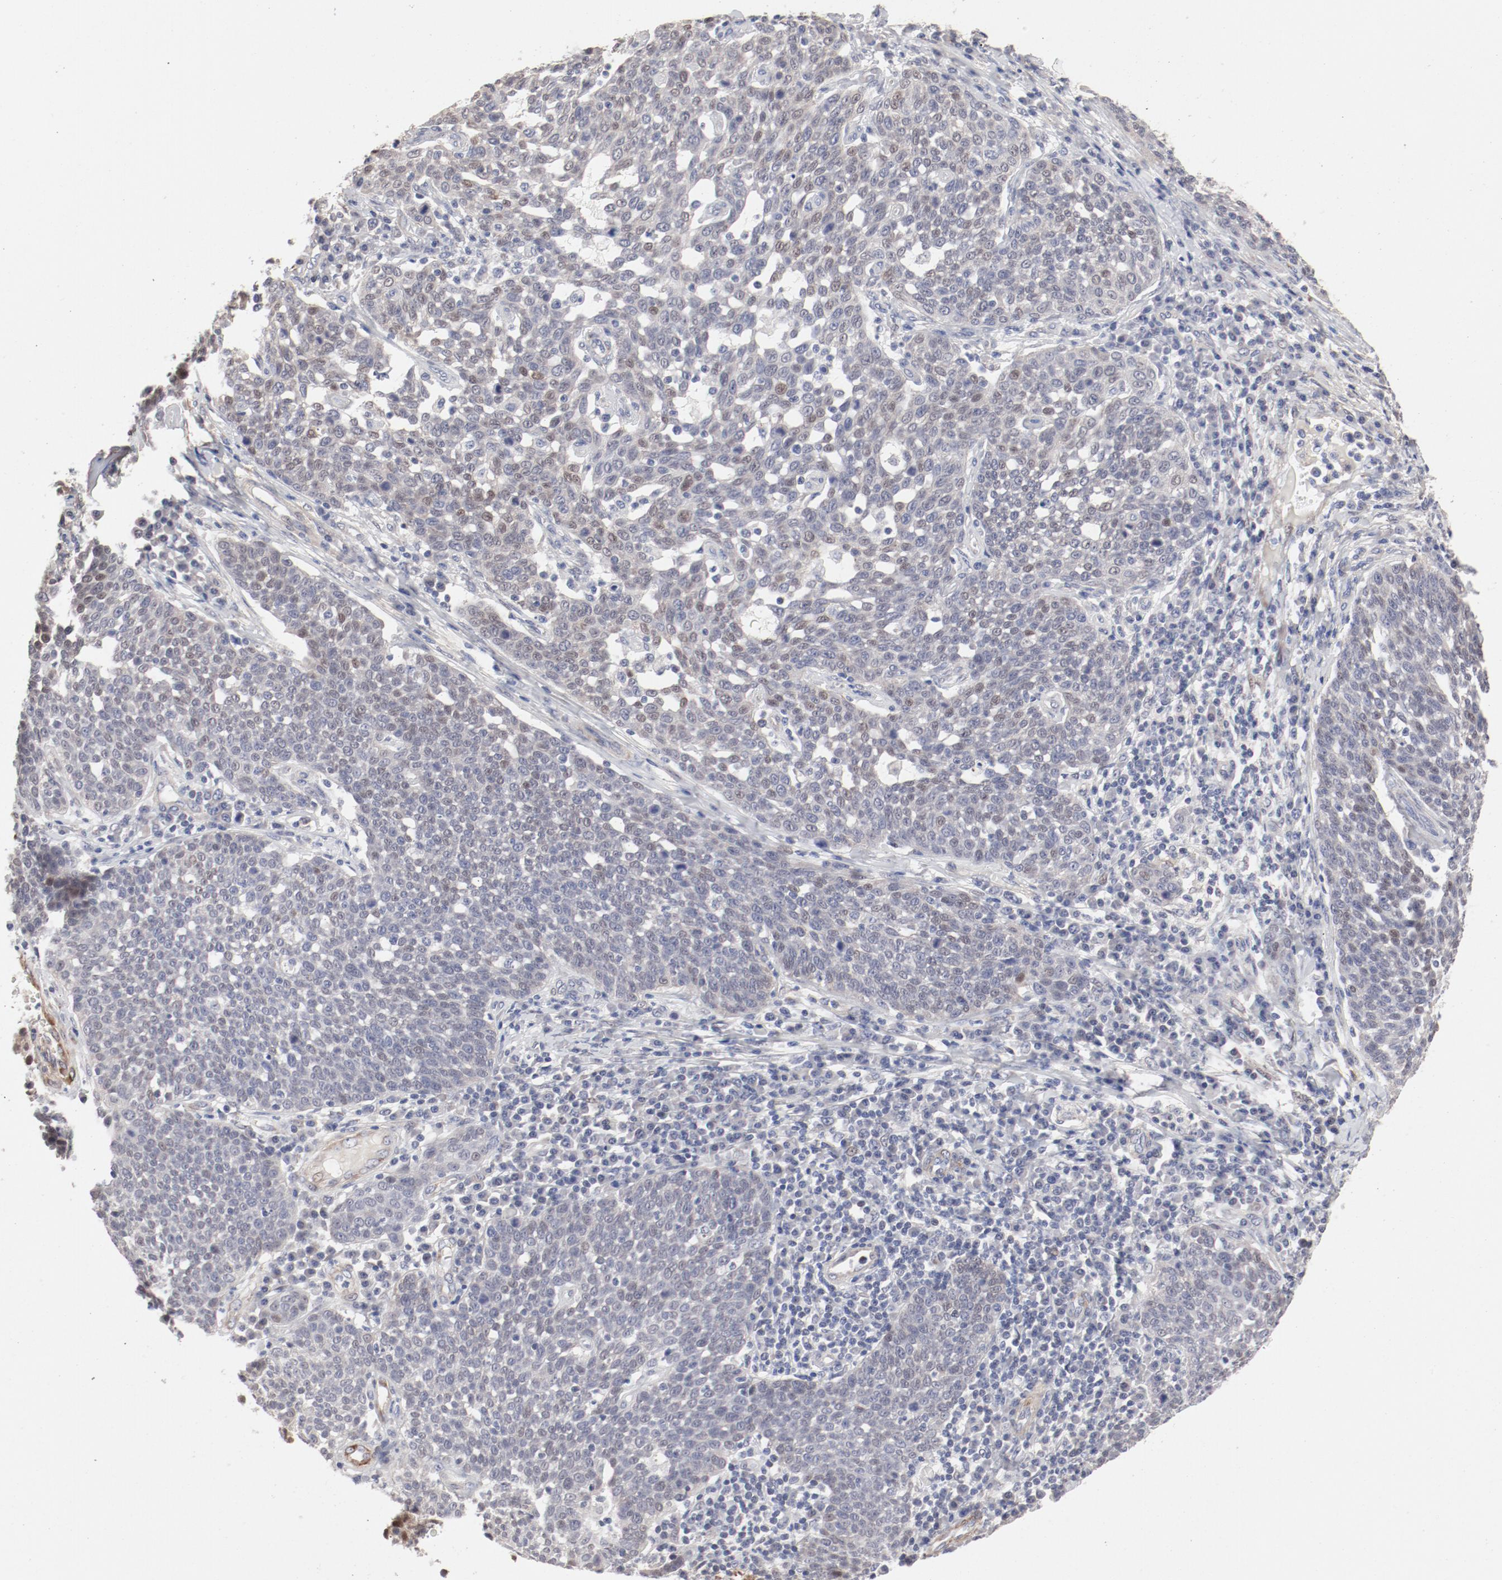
{"staining": {"intensity": "negative", "quantity": "none", "location": "none"}, "tissue": "cervical cancer", "cell_type": "Tumor cells", "image_type": "cancer", "snomed": [{"axis": "morphology", "description": "Squamous cell carcinoma, NOS"}, {"axis": "topography", "description": "Cervix"}], "caption": "A high-resolution photomicrograph shows immunohistochemistry (IHC) staining of squamous cell carcinoma (cervical), which reveals no significant expression in tumor cells. (Stains: DAB (3,3'-diaminobenzidine) immunohistochemistry with hematoxylin counter stain, Microscopy: brightfield microscopy at high magnification).", "gene": "MAGED4", "patient": {"sex": "female", "age": 34}}